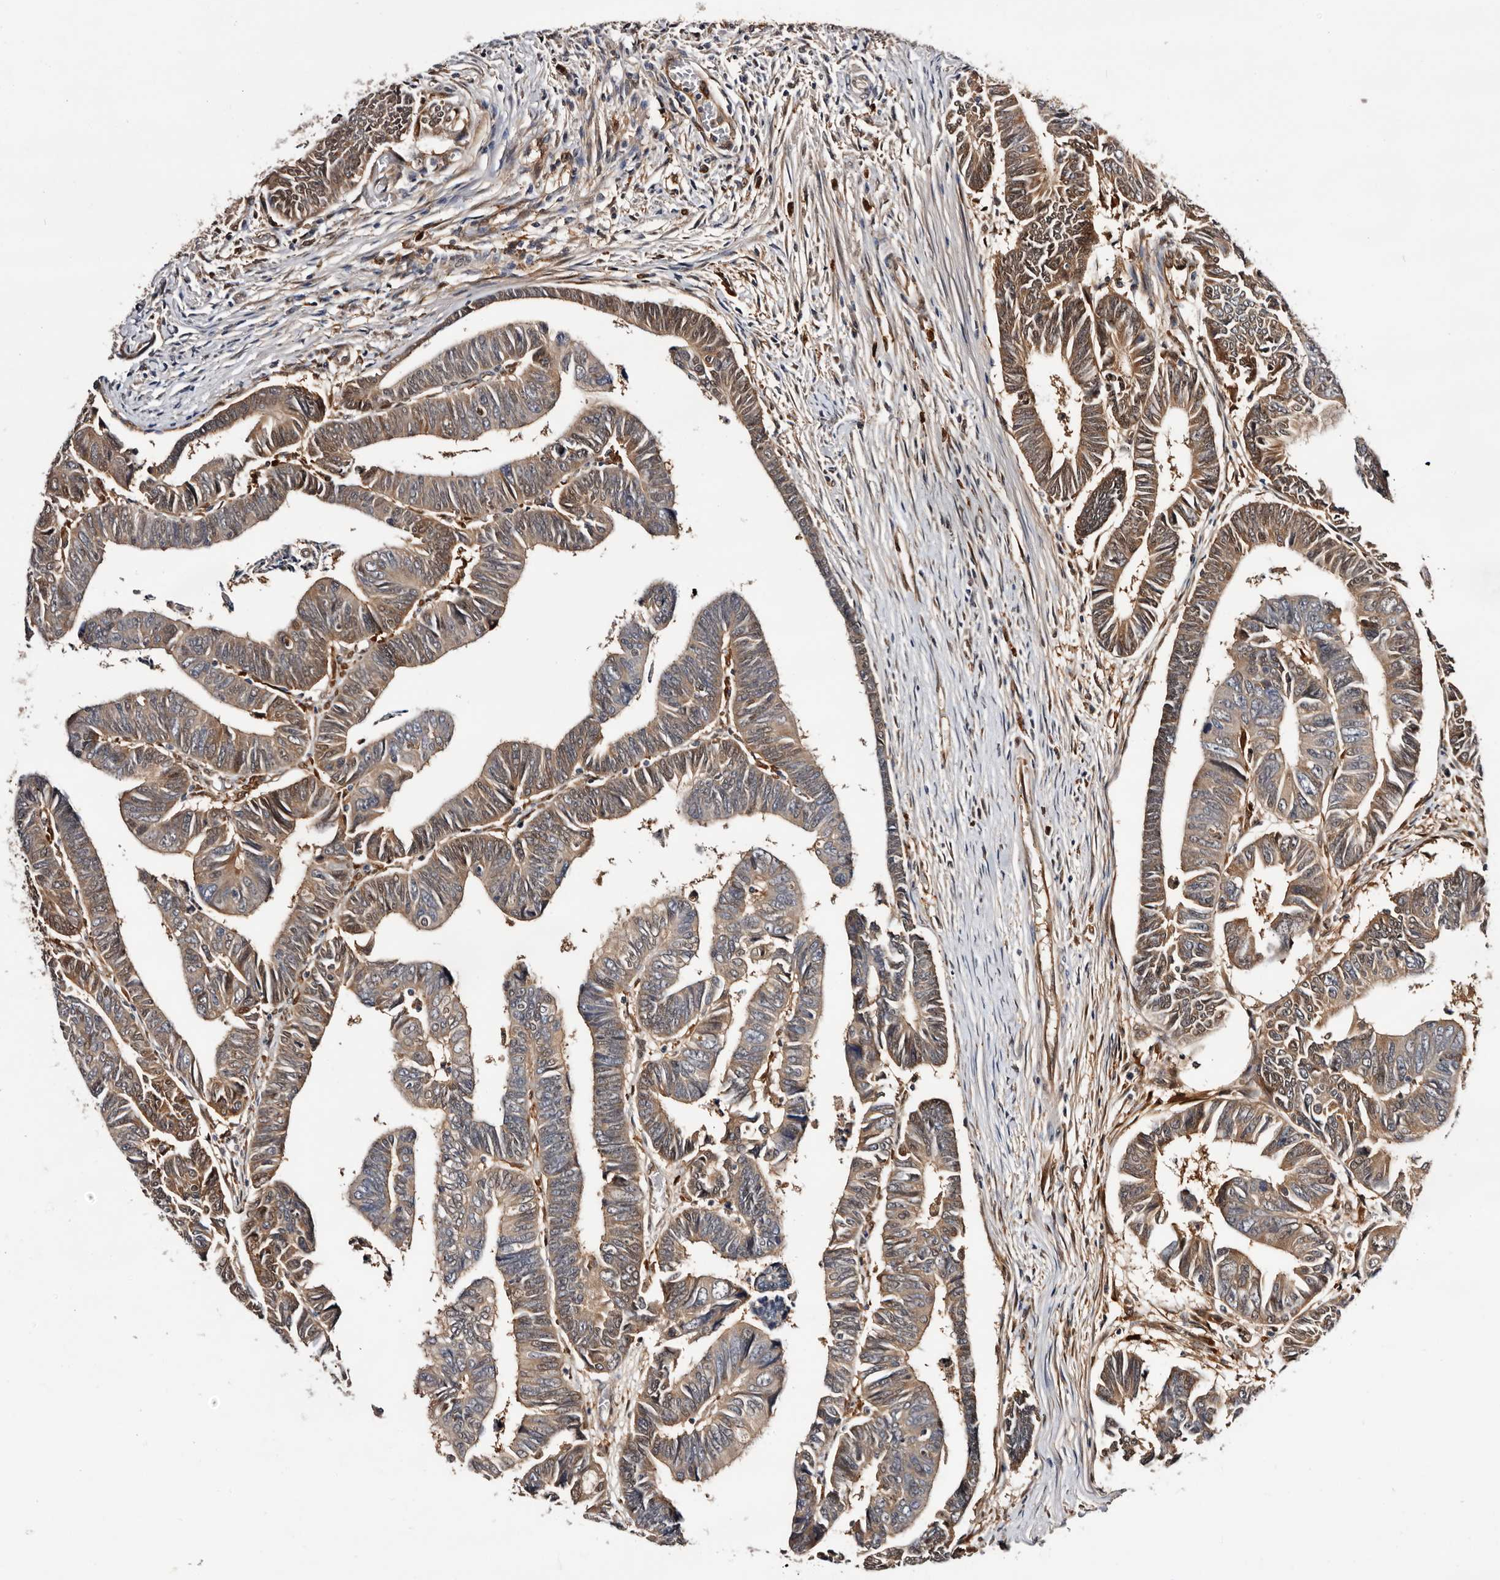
{"staining": {"intensity": "moderate", "quantity": "25%-75%", "location": "cytoplasmic/membranous,nuclear"}, "tissue": "colorectal cancer", "cell_type": "Tumor cells", "image_type": "cancer", "snomed": [{"axis": "morphology", "description": "Adenocarcinoma, NOS"}, {"axis": "topography", "description": "Rectum"}], "caption": "Immunohistochemistry (IHC) of colorectal cancer shows medium levels of moderate cytoplasmic/membranous and nuclear positivity in approximately 25%-75% of tumor cells.", "gene": "TP53I3", "patient": {"sex": "female", "age": 65}}